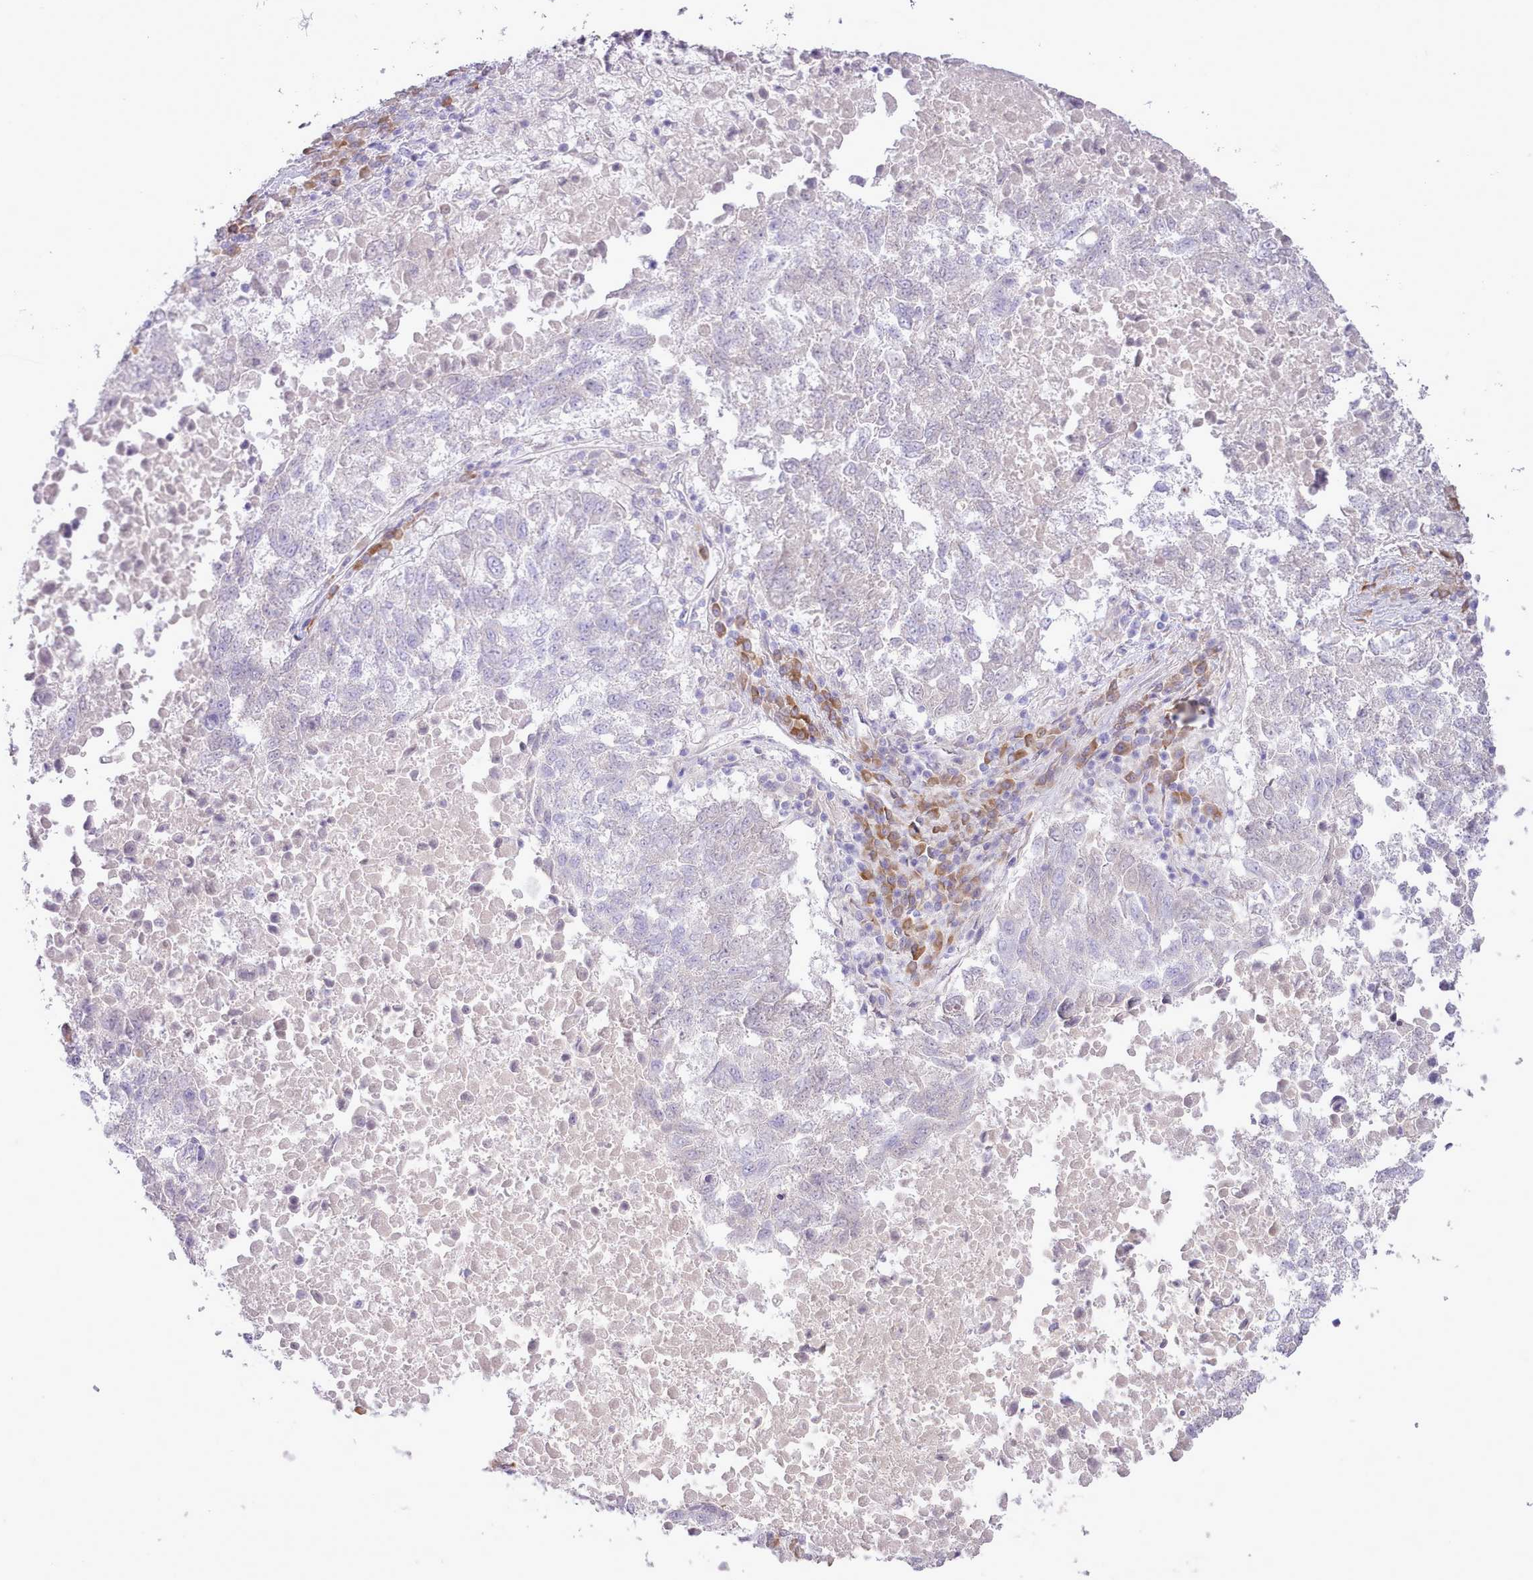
{"staining": {"intensity": "negative", "quantity": "none", "location": "none"}, "tissue": "lung cancer", "cell_type": "Tumor cells", "image_type": "cancer", "snomed": [{"axis": "morphology", "description": "Squamous cell carcinoma, NOS"}, {"axis": "topography", "description": "Lung"}], "caption": "Immunohistochemical staining of human lung squamous cell carcinoma demonstrates no significant staining in tumor cells.", "gene": "CCL1", "patient": {"sex": "male", "age": 73}}